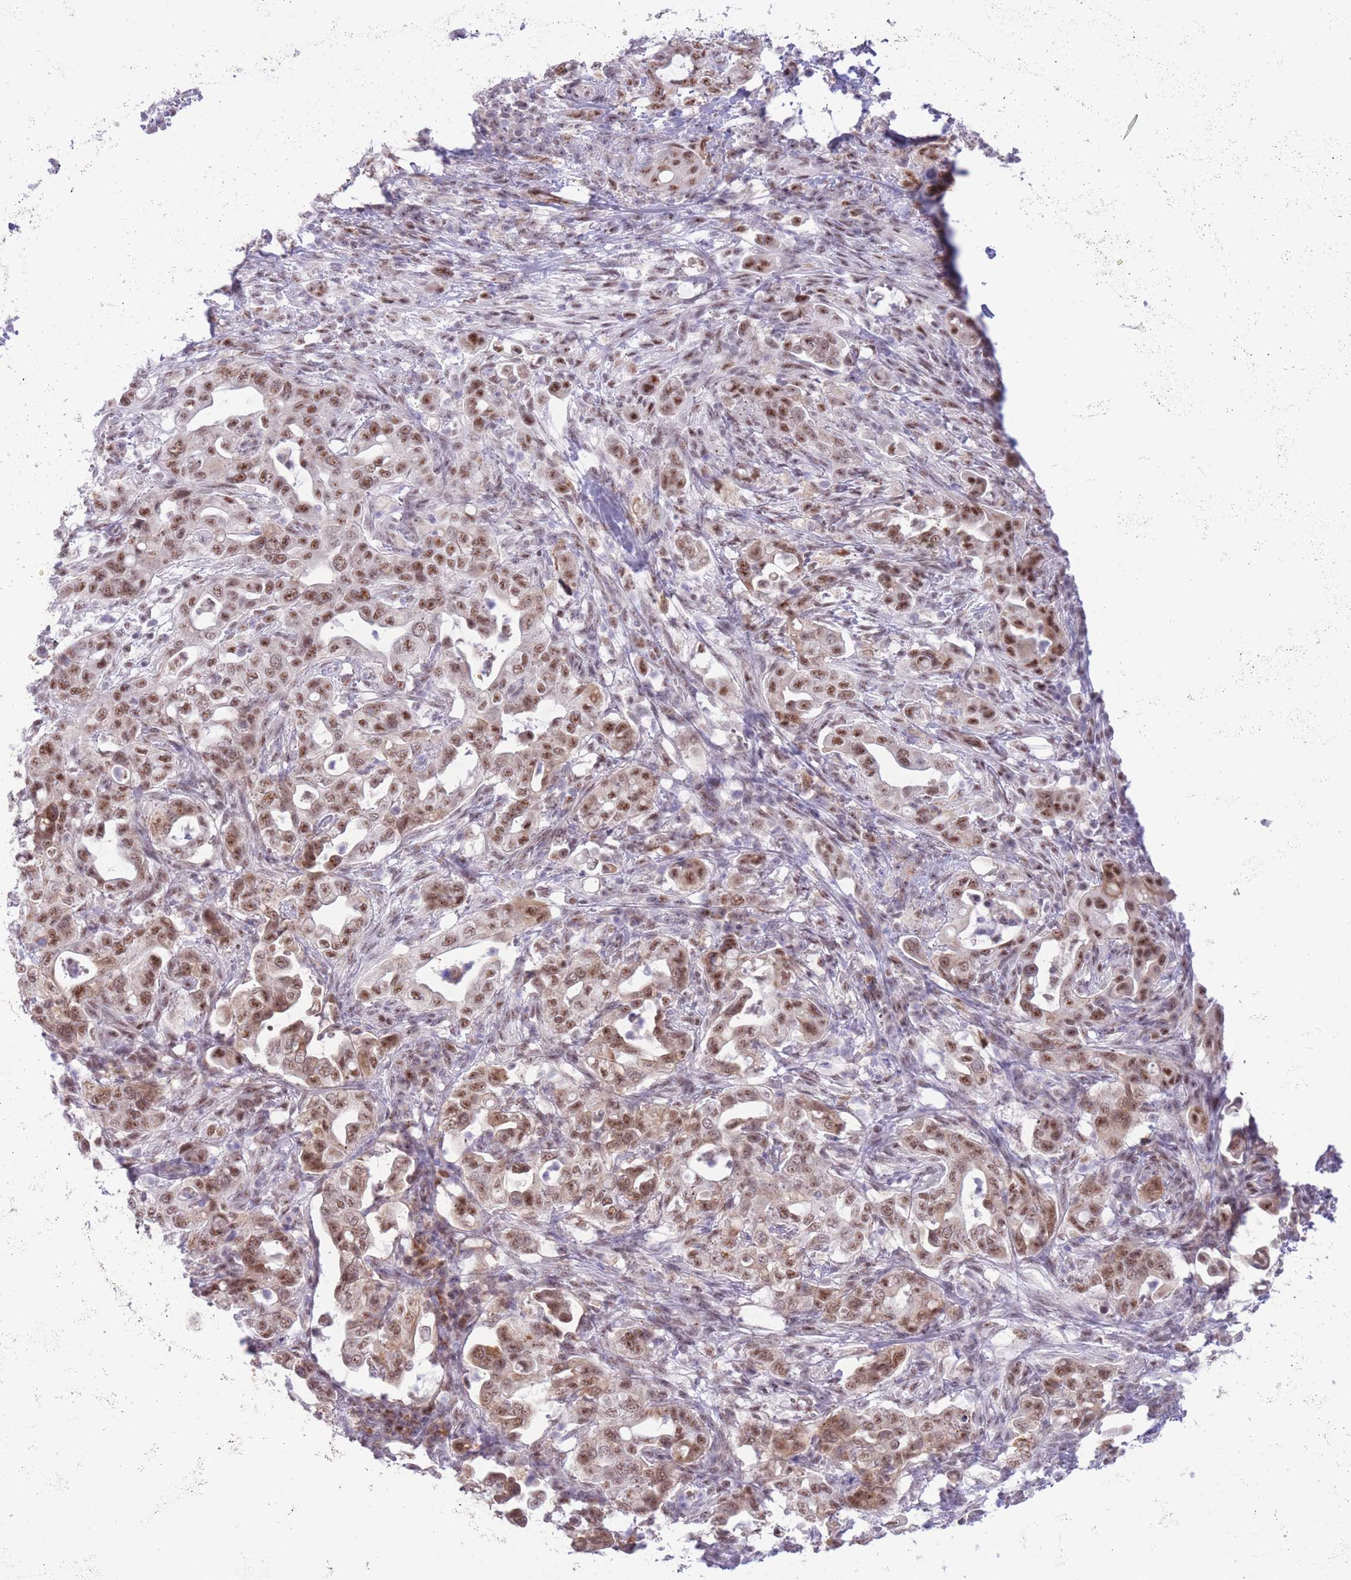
{"staining": {"intensity": "moderate", "quantity": ">75%", "location": "cytoplasmic/membranous,nuclear"}, "tissue": "pancreatic cancer", "cell_type": "Tumor cells", "image_type": "cancer", "snomed": [{"axis": "morphology", "description": "Normal tissue, NOS"}, {"axis": "morphology", "description": "Adenocarcinoma, NOS"}, {"axis": "topography", "description": "Lymph node"}, {"axis": "topography", "description": "Pancreas"}], "caption": "Immunohistochemistry (DAB (3,3'-diaminobenzidine)) staining of human pancreatic cancer (adenocarcinoma) demonstrates moderate cytoplasmic/membranous and nuclear protein positivity in approximately >75% of tumor cells.", "gene": "CYP2B6", "patient": {"sex": "female", "age": 67}}